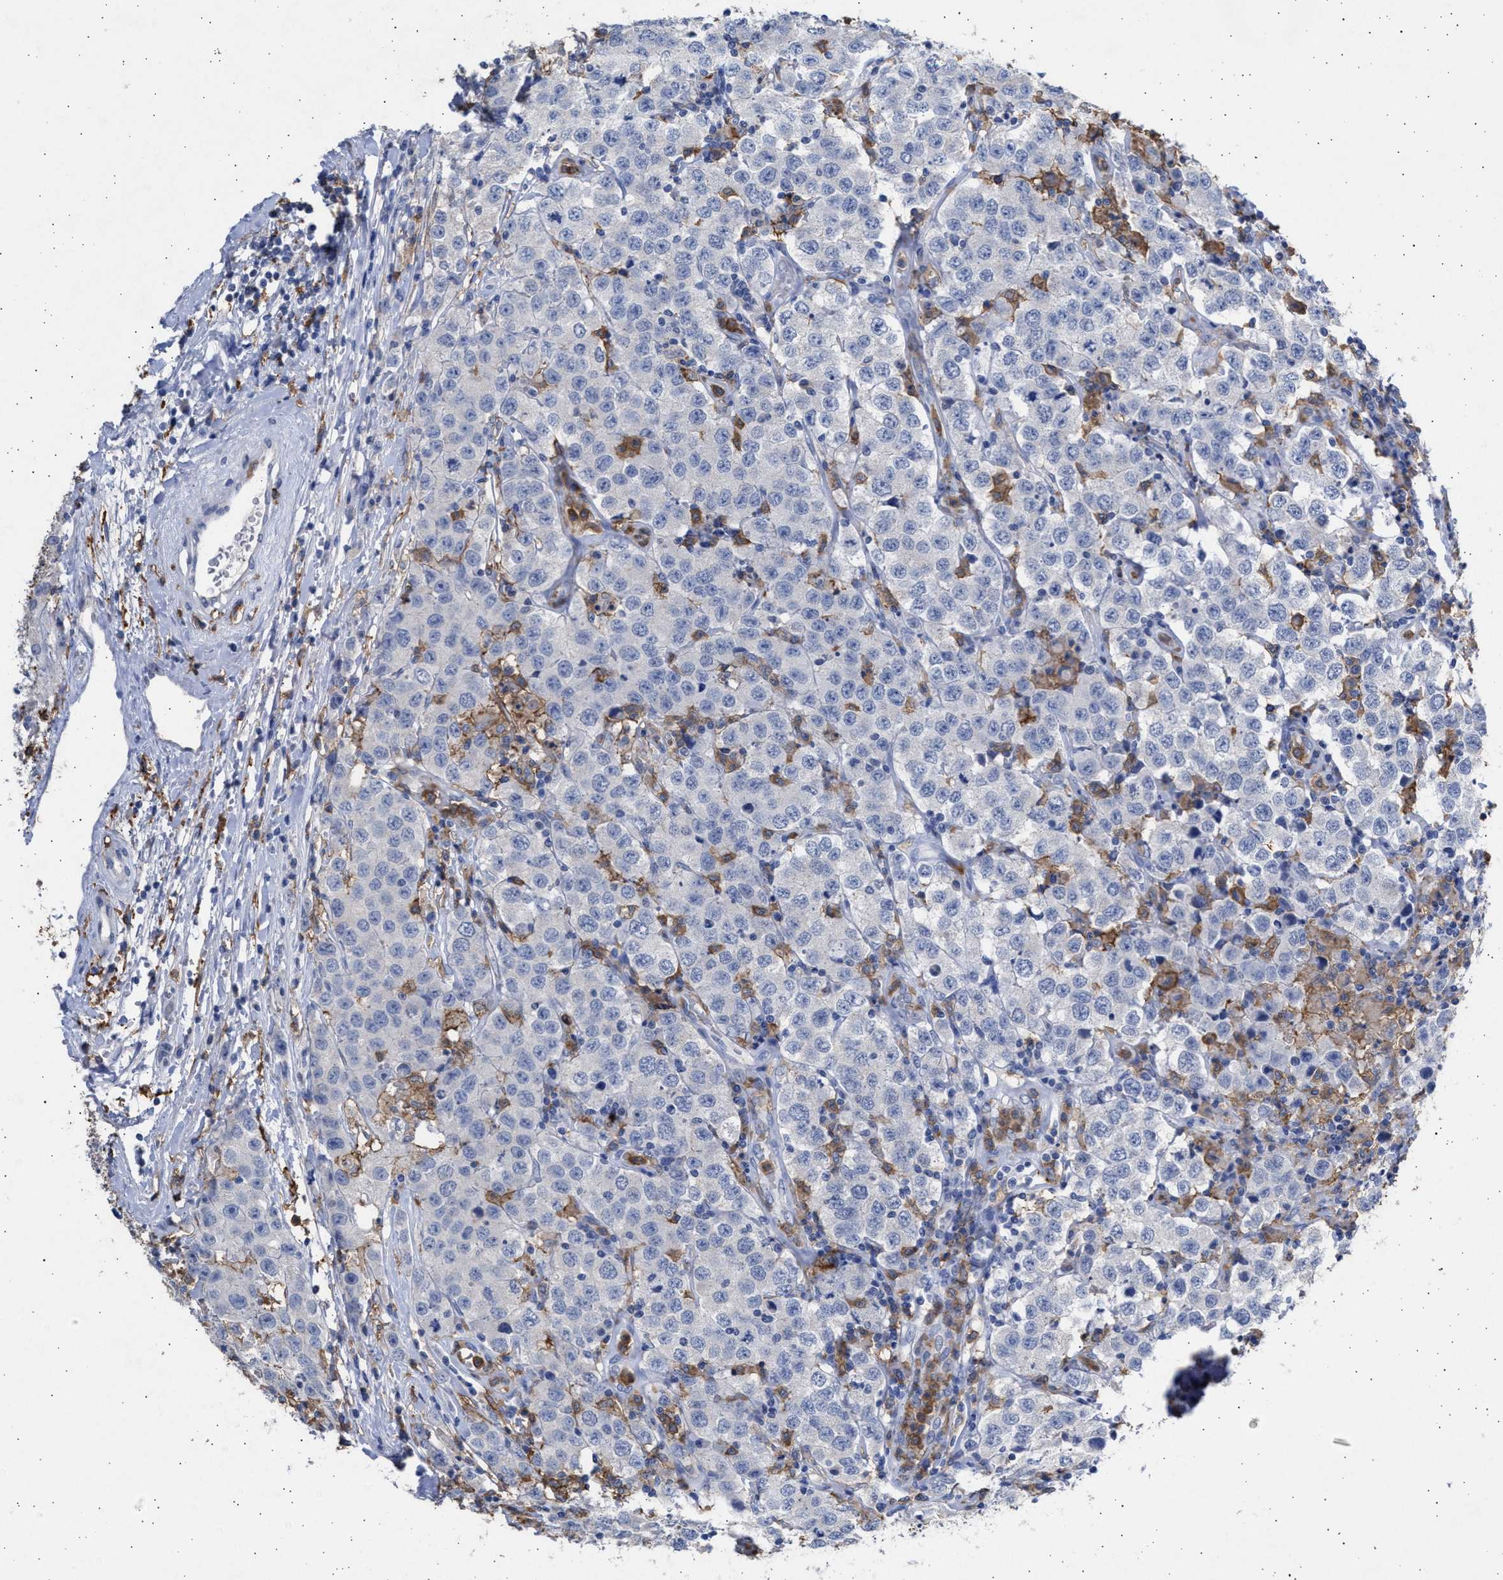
{"staining": {"intensity": "negative", "quantity": "none", "location": "none"}, "tissue": "testis cancer", "cell_type": "Tumor cells", "image_type": "cancer", "snomed": [{"axis": "morphology", "description": "Seminoma, NOS"}, {"axis": "topography", "description": "Testis"}], "caption": "A micrograph of human seminoma (testis) is negative for staining in tumor cells.", "gene": "FCER1A", "patient": {"sex": "male", "age": 52}}